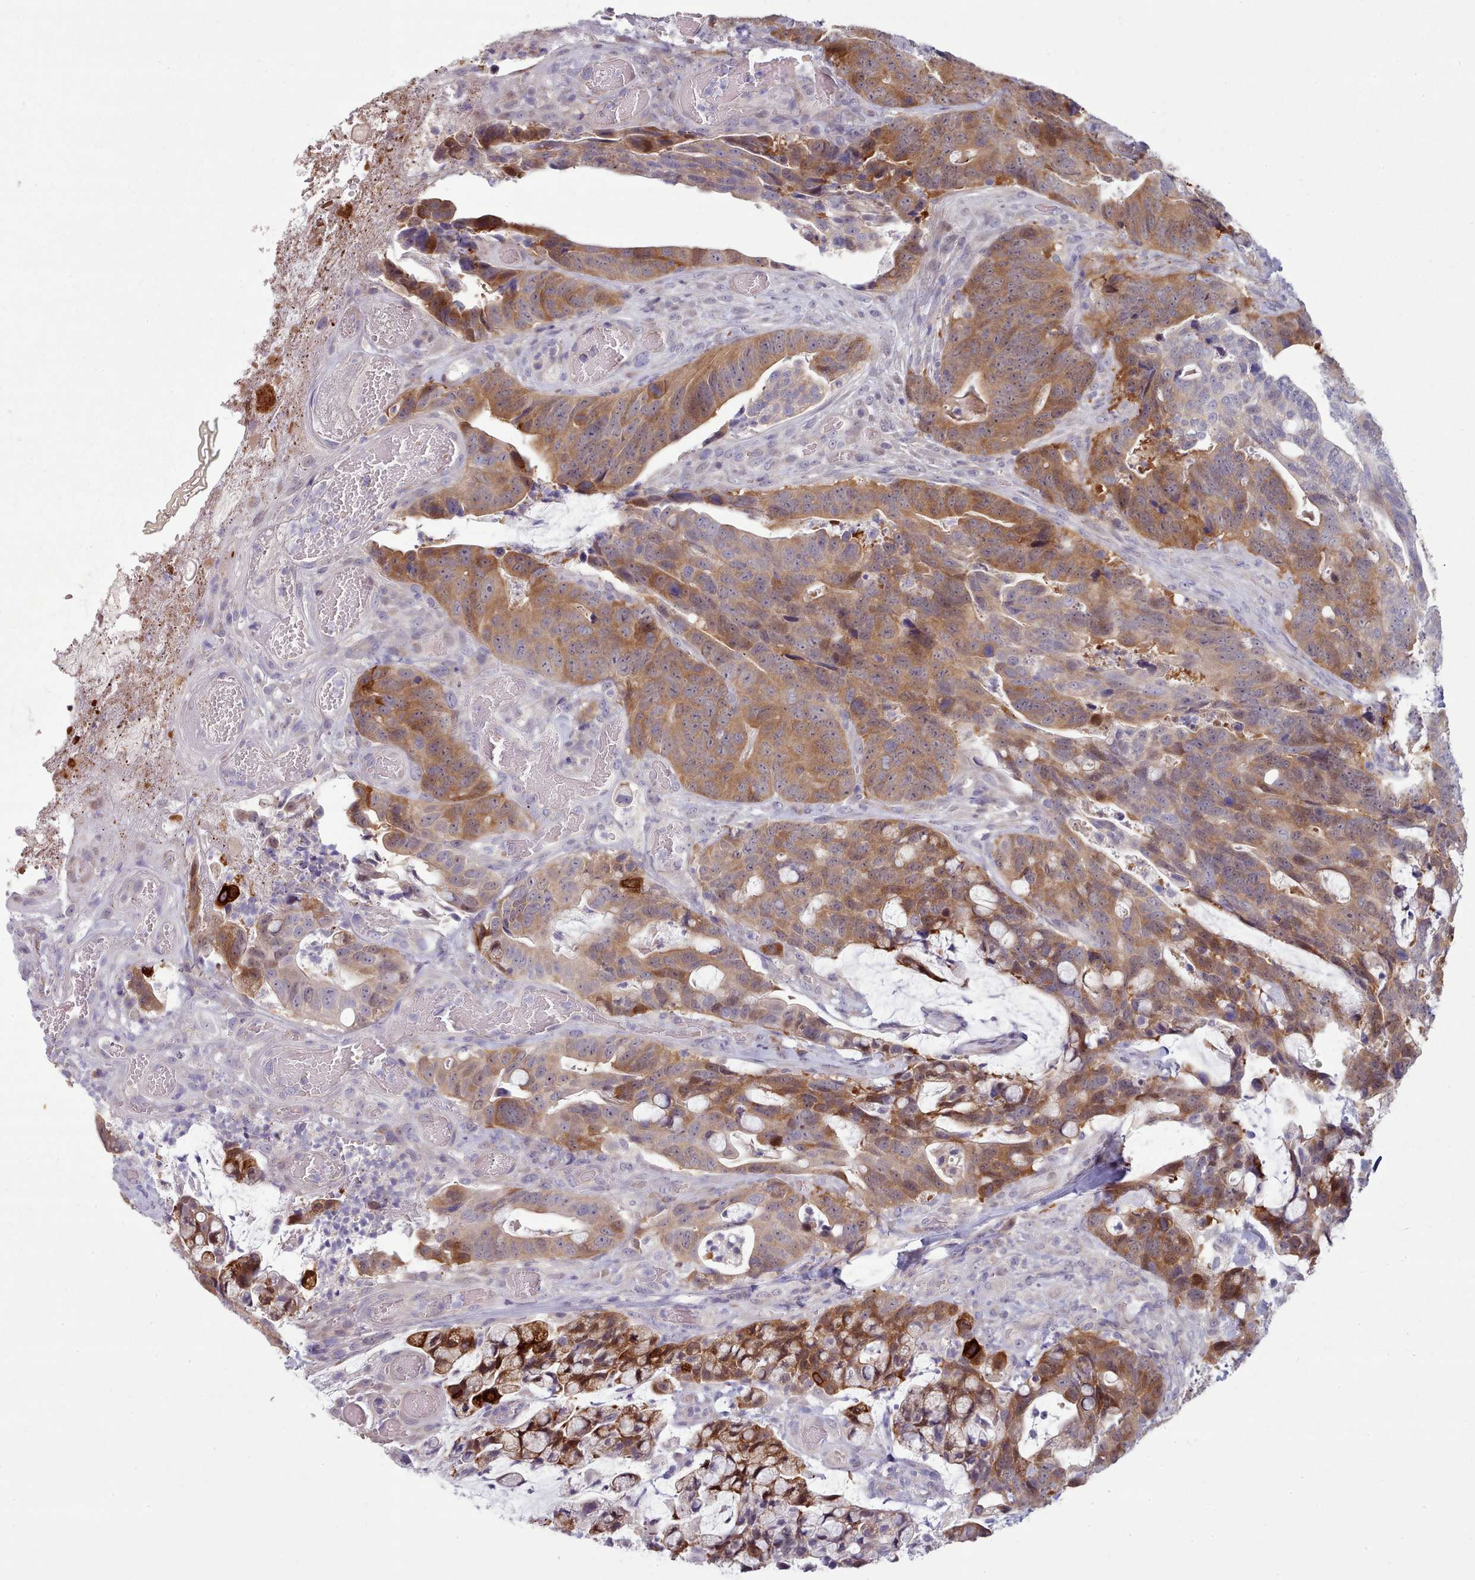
{"staining": {"intensity": "moderate", "quantity": ">75%", "location": "cytoplasmic/membranous,nuclear"}, "tissue": "colorectal cancer", "cell_type": "Tumor cells", "image_type": "cancer", "snomed": [{"axis": "morphology", "description": "Adenocarcinoma, NOS"}, {"axis": "topography", "description": "Colon"}], "caption": "A medium amount of moderate cytoplasmic/membranous and nuclear positivity is seen in about >75% of tumor cells in colorectal cancer (adenocarcinoma) tissue.", "gene": "CLNS1A", "patient": {"sex": "female", "age": 82}}